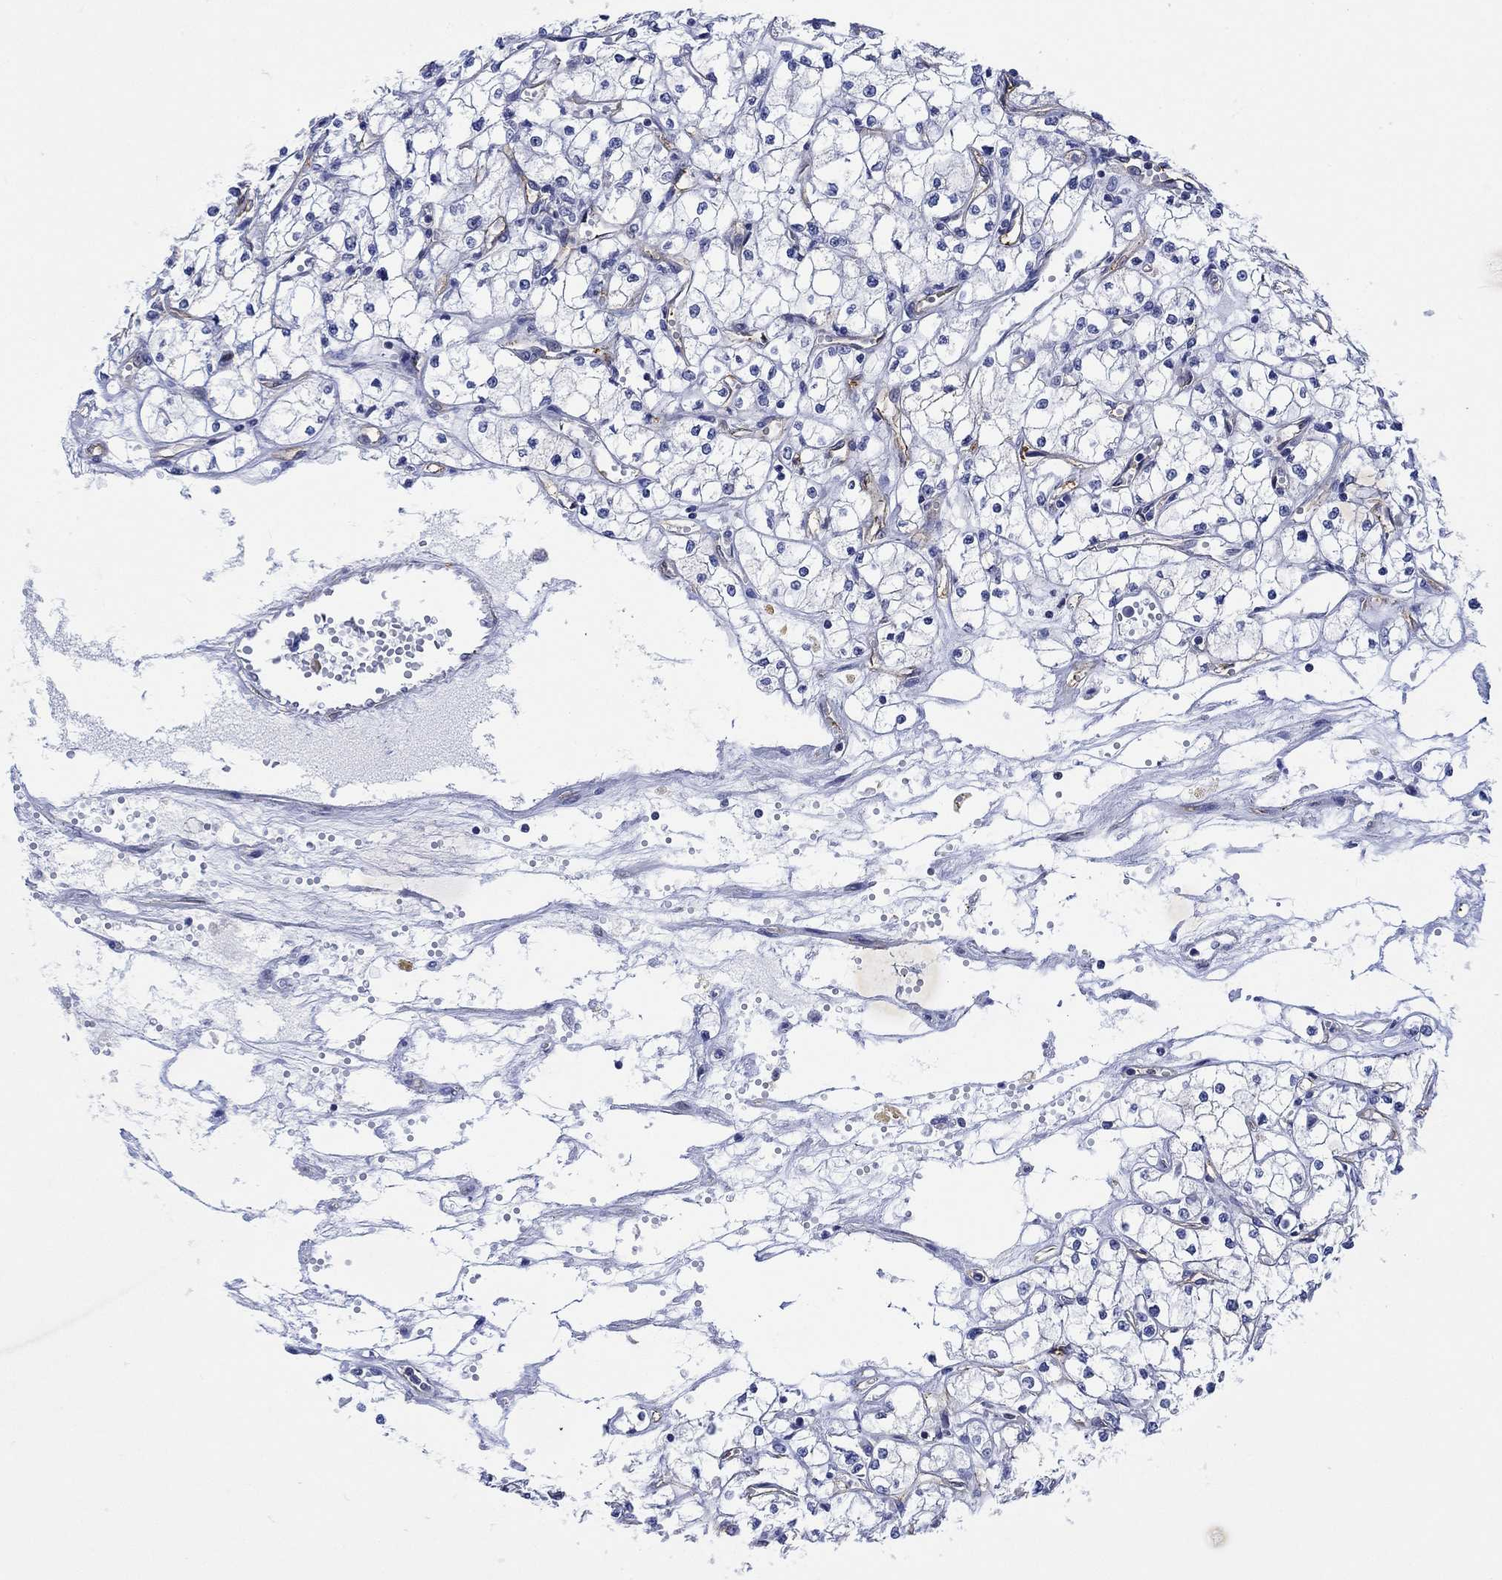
{"staining": {"intensity": "negative", "quantity": "none", "location": "none"}, "tissue": "renal cancer", "cell_type": "Tumor cells", "image_type": "cancer", "snomed": [{"axis": "morphology", "description": "Adenocarcinoma, NOS"}, {"axis": "topography", "description": "Kidney"}], "caption": "High power microscopy micrograph of an immunohistochemistry (IHC) histopathology image of adenocarcinoma (renal), revealing no significant expression in tumor cells.", "gene": "AGRP", "patient": {"sex": "male", "age": 67}}